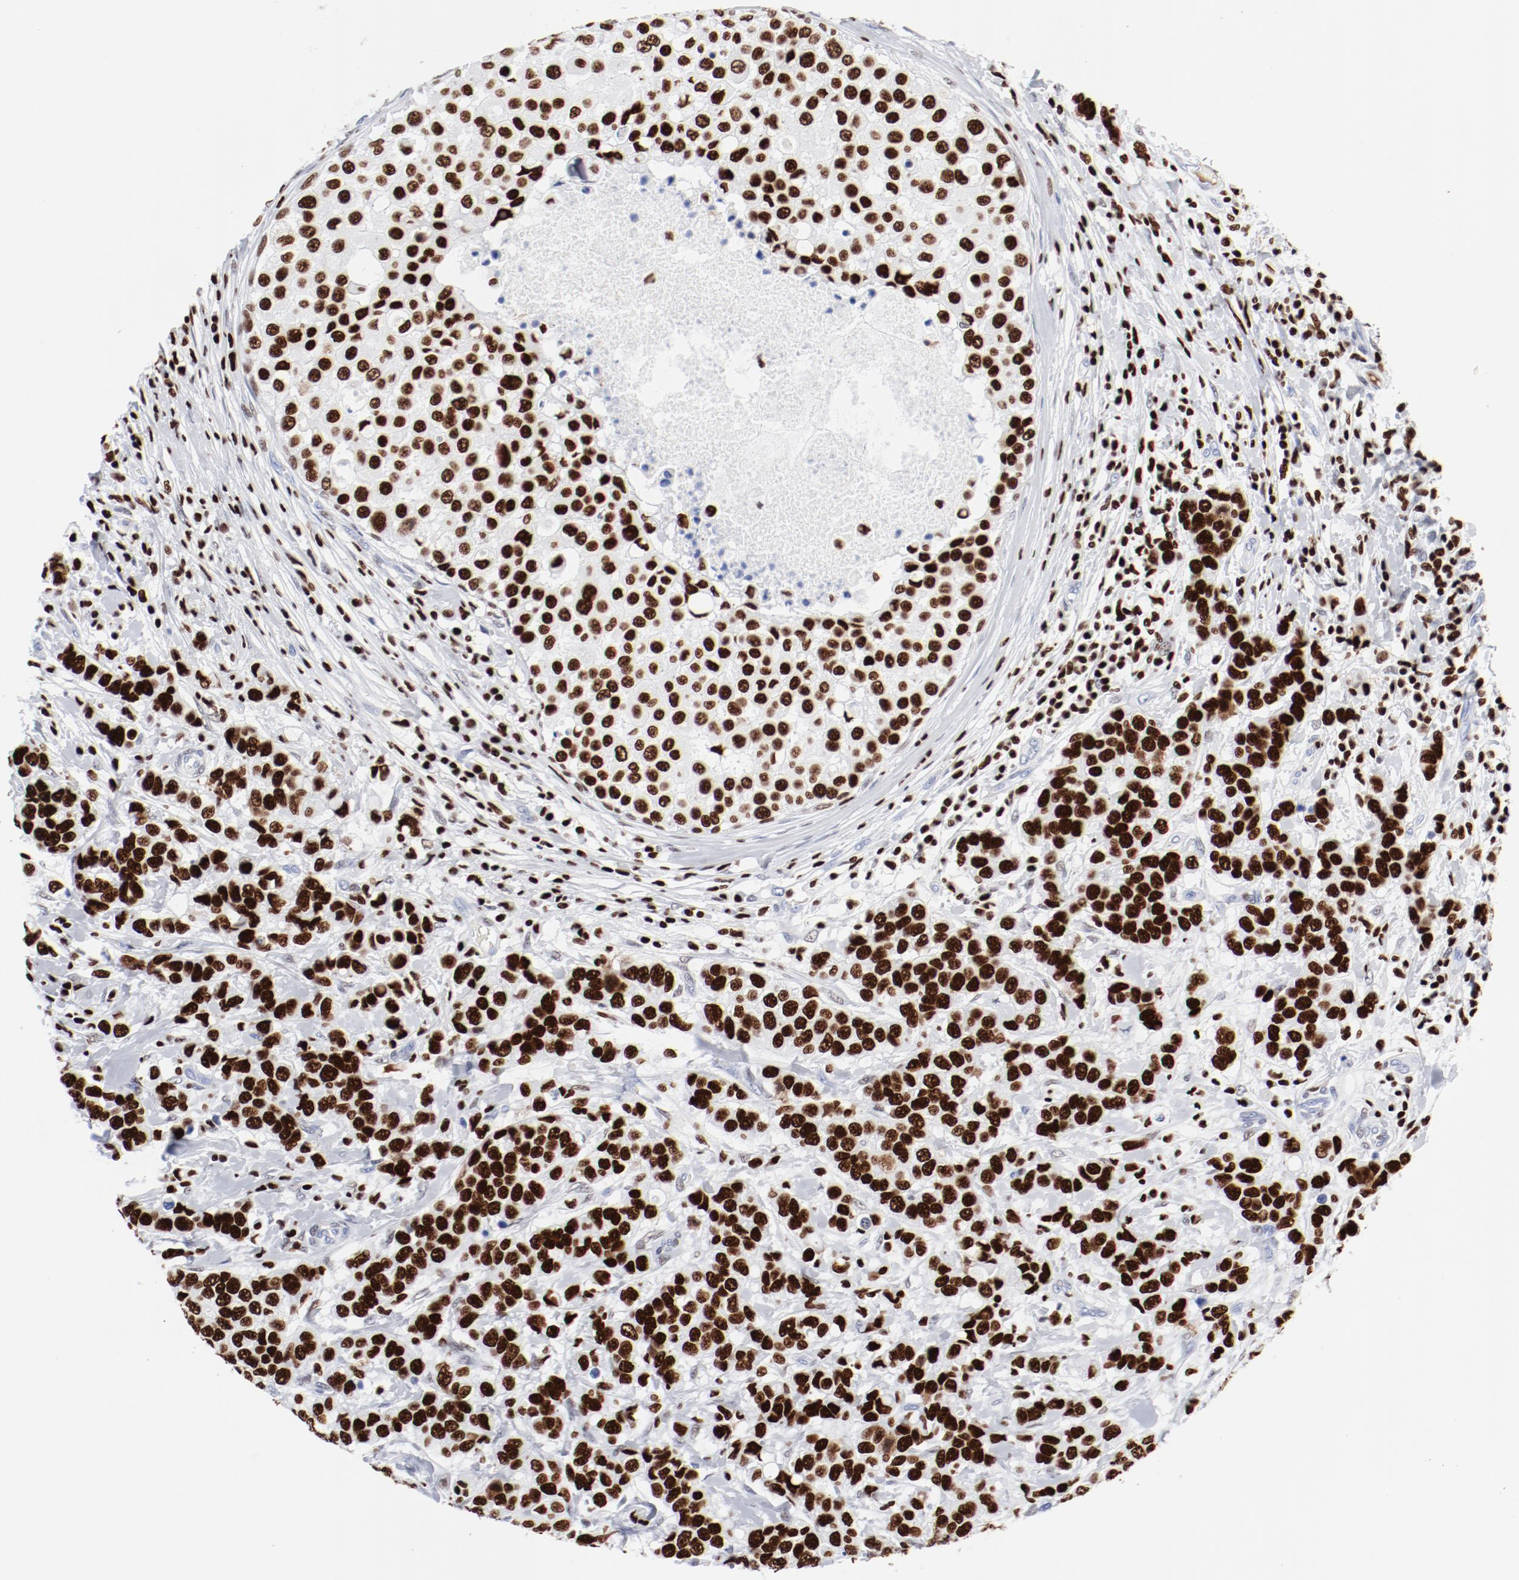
{"staining": {"intensity": "strong", "quantity": ">75%", "location": "nuclear"}, "tissue": "breast cancer", "cell_type": "Tumor cells", "image_type": "cancer", "snomed": [{"axis": "morphology", "description": "Duct carcinoma"}, {"axis": "topography", "description": "Breast"}], "caption": "Protein expression analysis of human breast cancer reveals strong nuclear staining in approximately >75% of tumor cells.", "gene": "SMARCC2", "patient": {"sex": "female", "age": 27}}